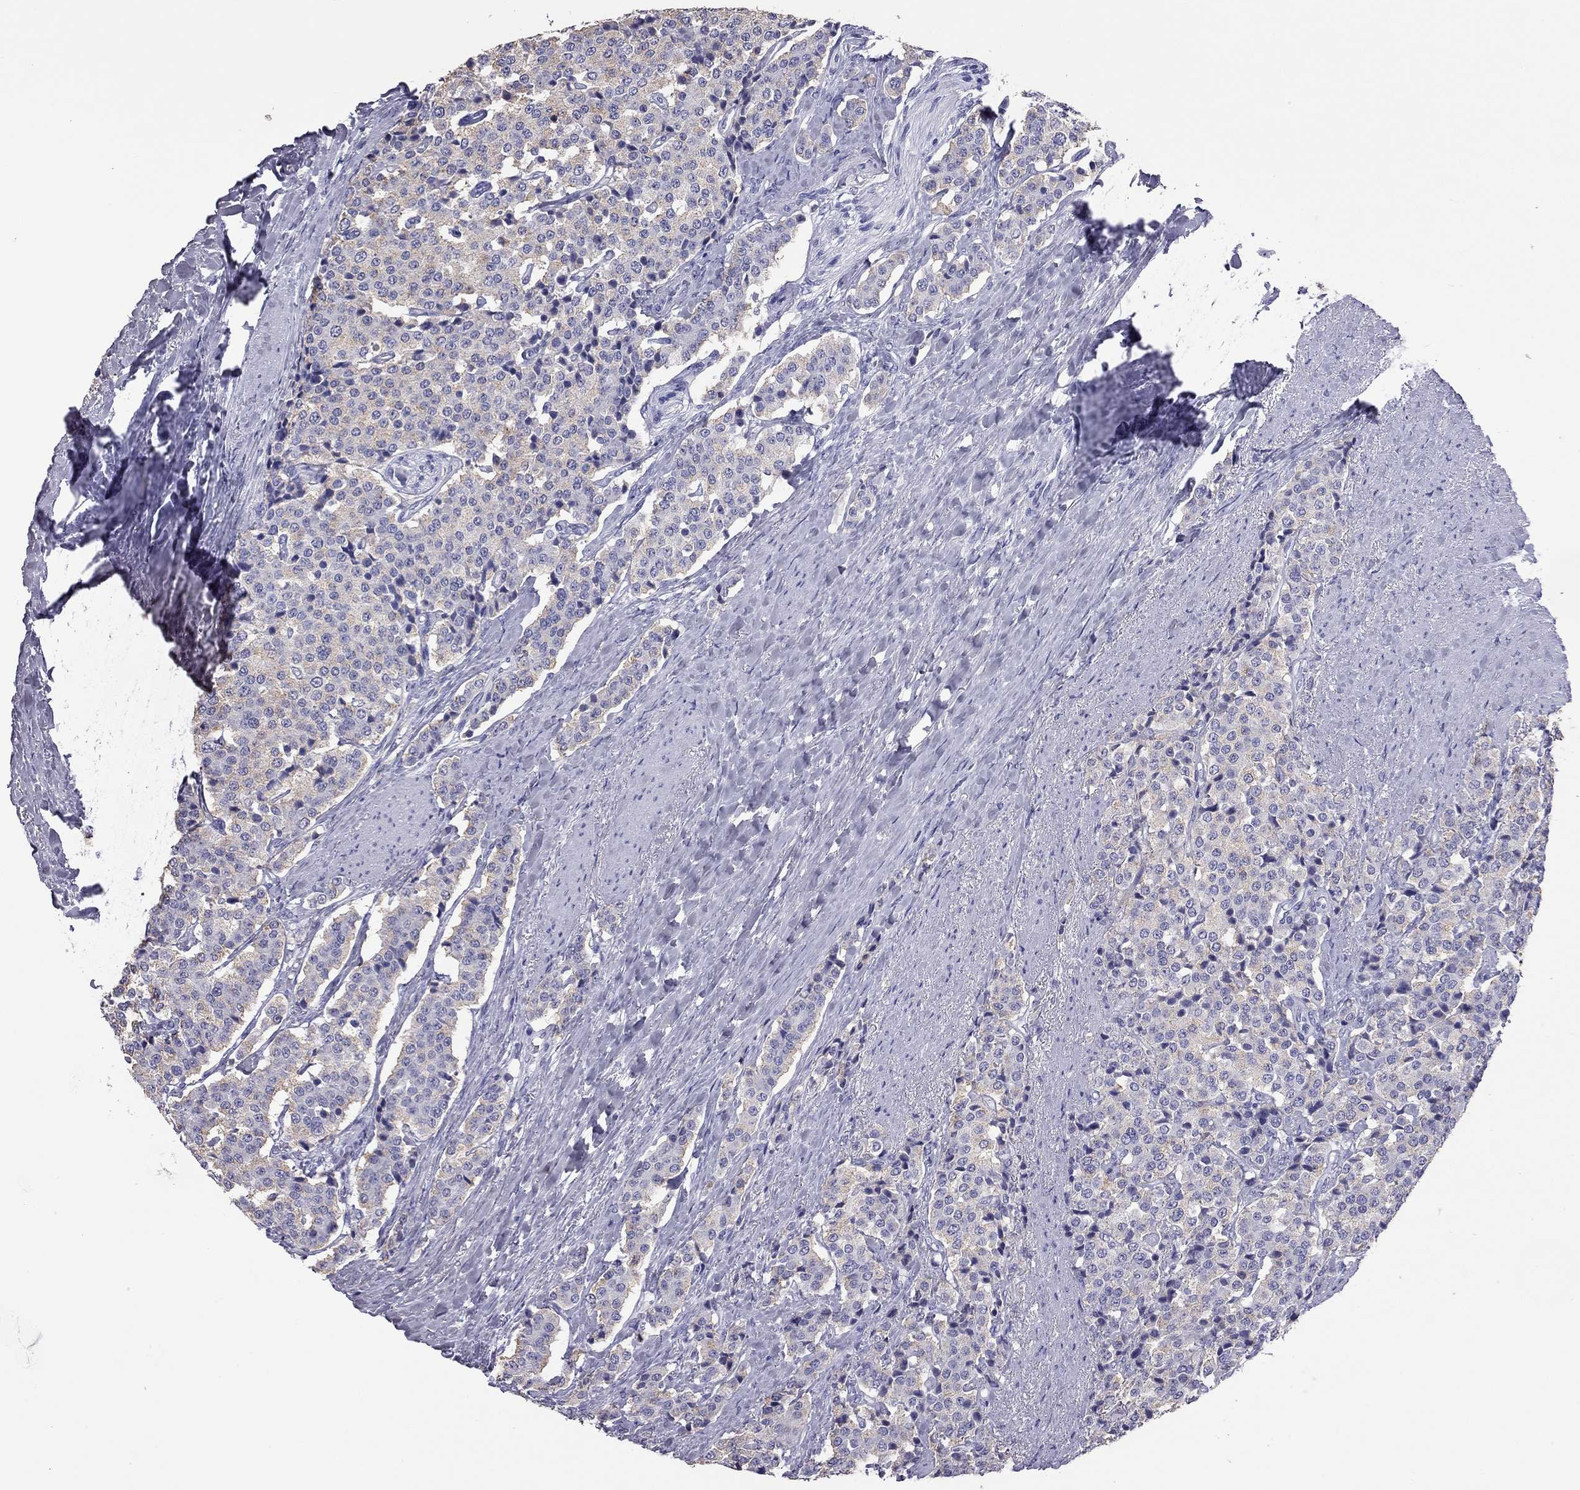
{"staining": {"intensity": "weak", "quantity": "<25%", "location": "cytoplasmic/membranous"}, "tissue": "carcinoid", "cell_type": "Tumor cells", "image_type": "cancer", "snomed": [{"axis": "morphology", "description": "Carcinoid, malignant, NOS"}, {"axis": "topography", "description": "Small intestine"}], "caption": "An image of carcinoid stained for a protein displays no brown staining in tumor cells.", "gene": "ODF4", "patient": {"sex": "female", "age": 58}}